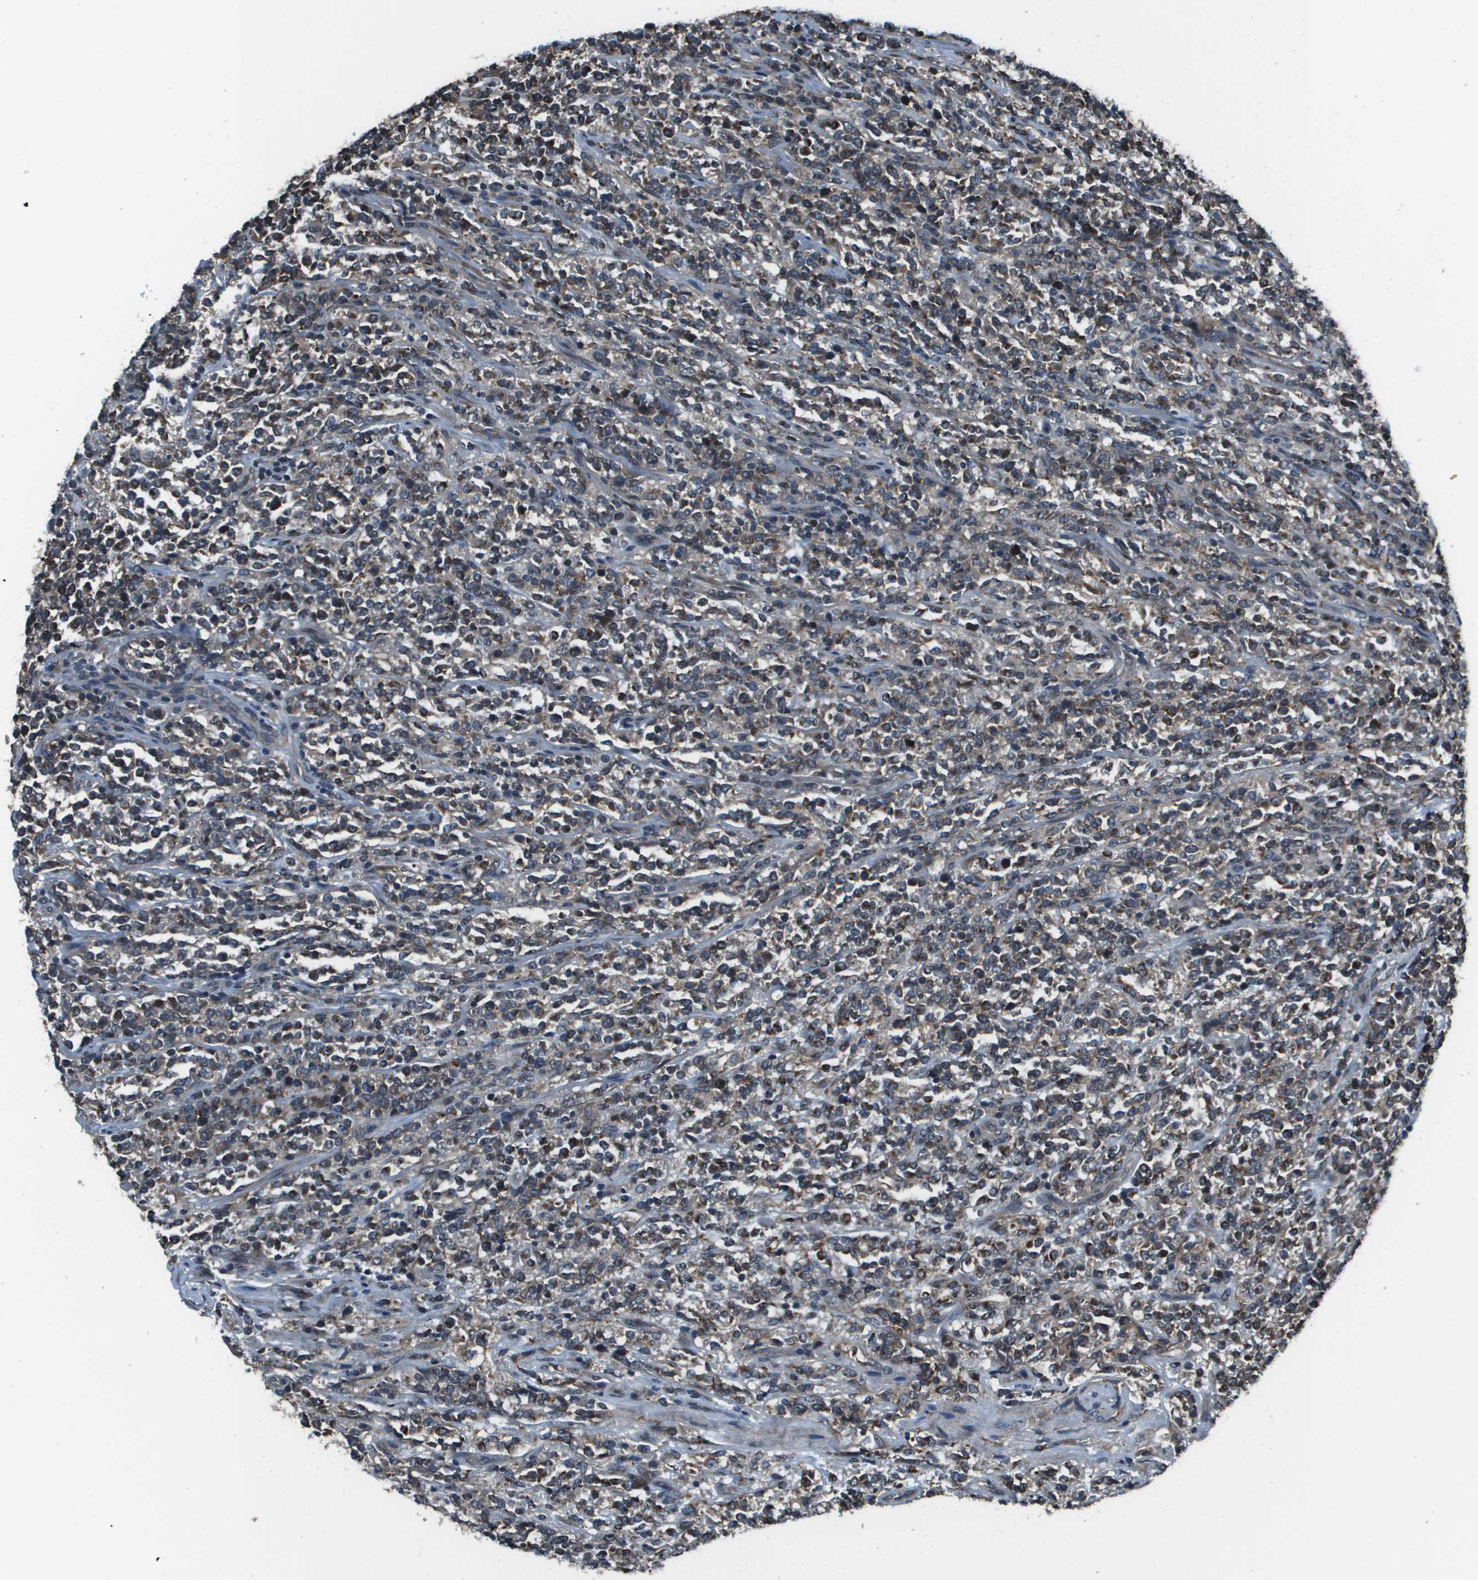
{"staining": {"intensity": "moderate", "quantity": ">75%", "location": "cytoplasmic/membranous"}, "tissue": "lymphoma", "cell_type": "Tumor cells", "image_type": "cancer", "snomed": [{"axis": "morphology", "description": "Malignant lymphoma, non-Hodgkin's type, High grade"}, {"axis": "topography", "description": "Soft tissue"}], "caption": "Approximately >75% of tumor cells in lymphoma demonstrate moderate cytoplasmic/membranous protein staining as visualized by brown immunohistochemical staining.", "gene": "PPFIA1", "patient": {"sex": "male", "age": 18}}